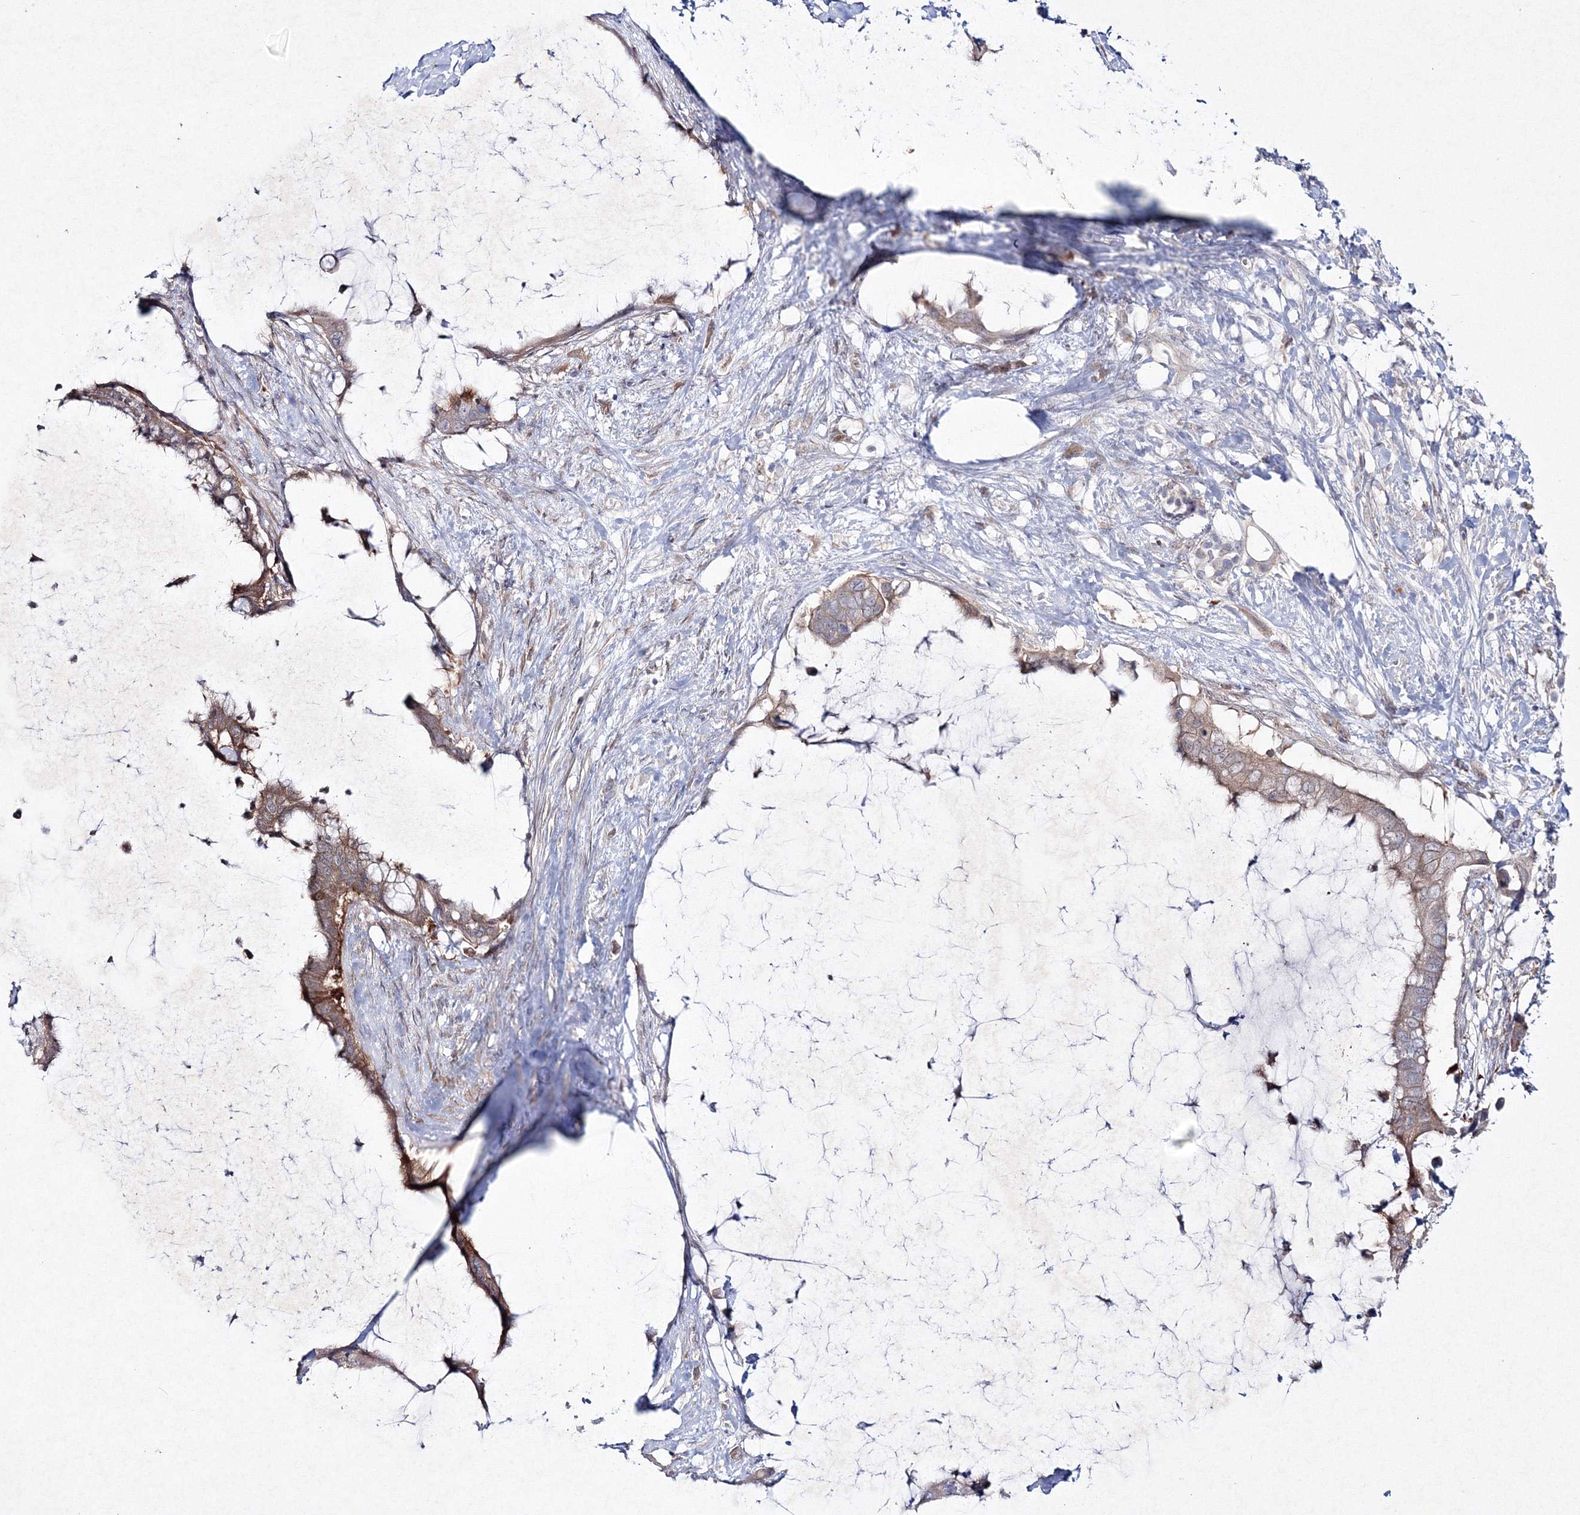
{"staining": {"intensity": "moderate", "quantity": "25%-75%", "location": "cytoplasmic/membranous"}, "tissue": "pancreatic cancer", "cell_type": "Tumor cells", "image_type": "cancer", "snomed": [{"axis": "morphology", "description": "Adenocarcinoma, NOS"}, {"axis": "topography", "description": "Pancreas"}], "caption": "Moderate cytoplasmic/membranous protein positivity is appreciated in approximately 25%-75% of tumor cells in pancreatic adenocarcinoma.", "gene": "IPMK", "patient": {"sex": "male", "age": 41}}